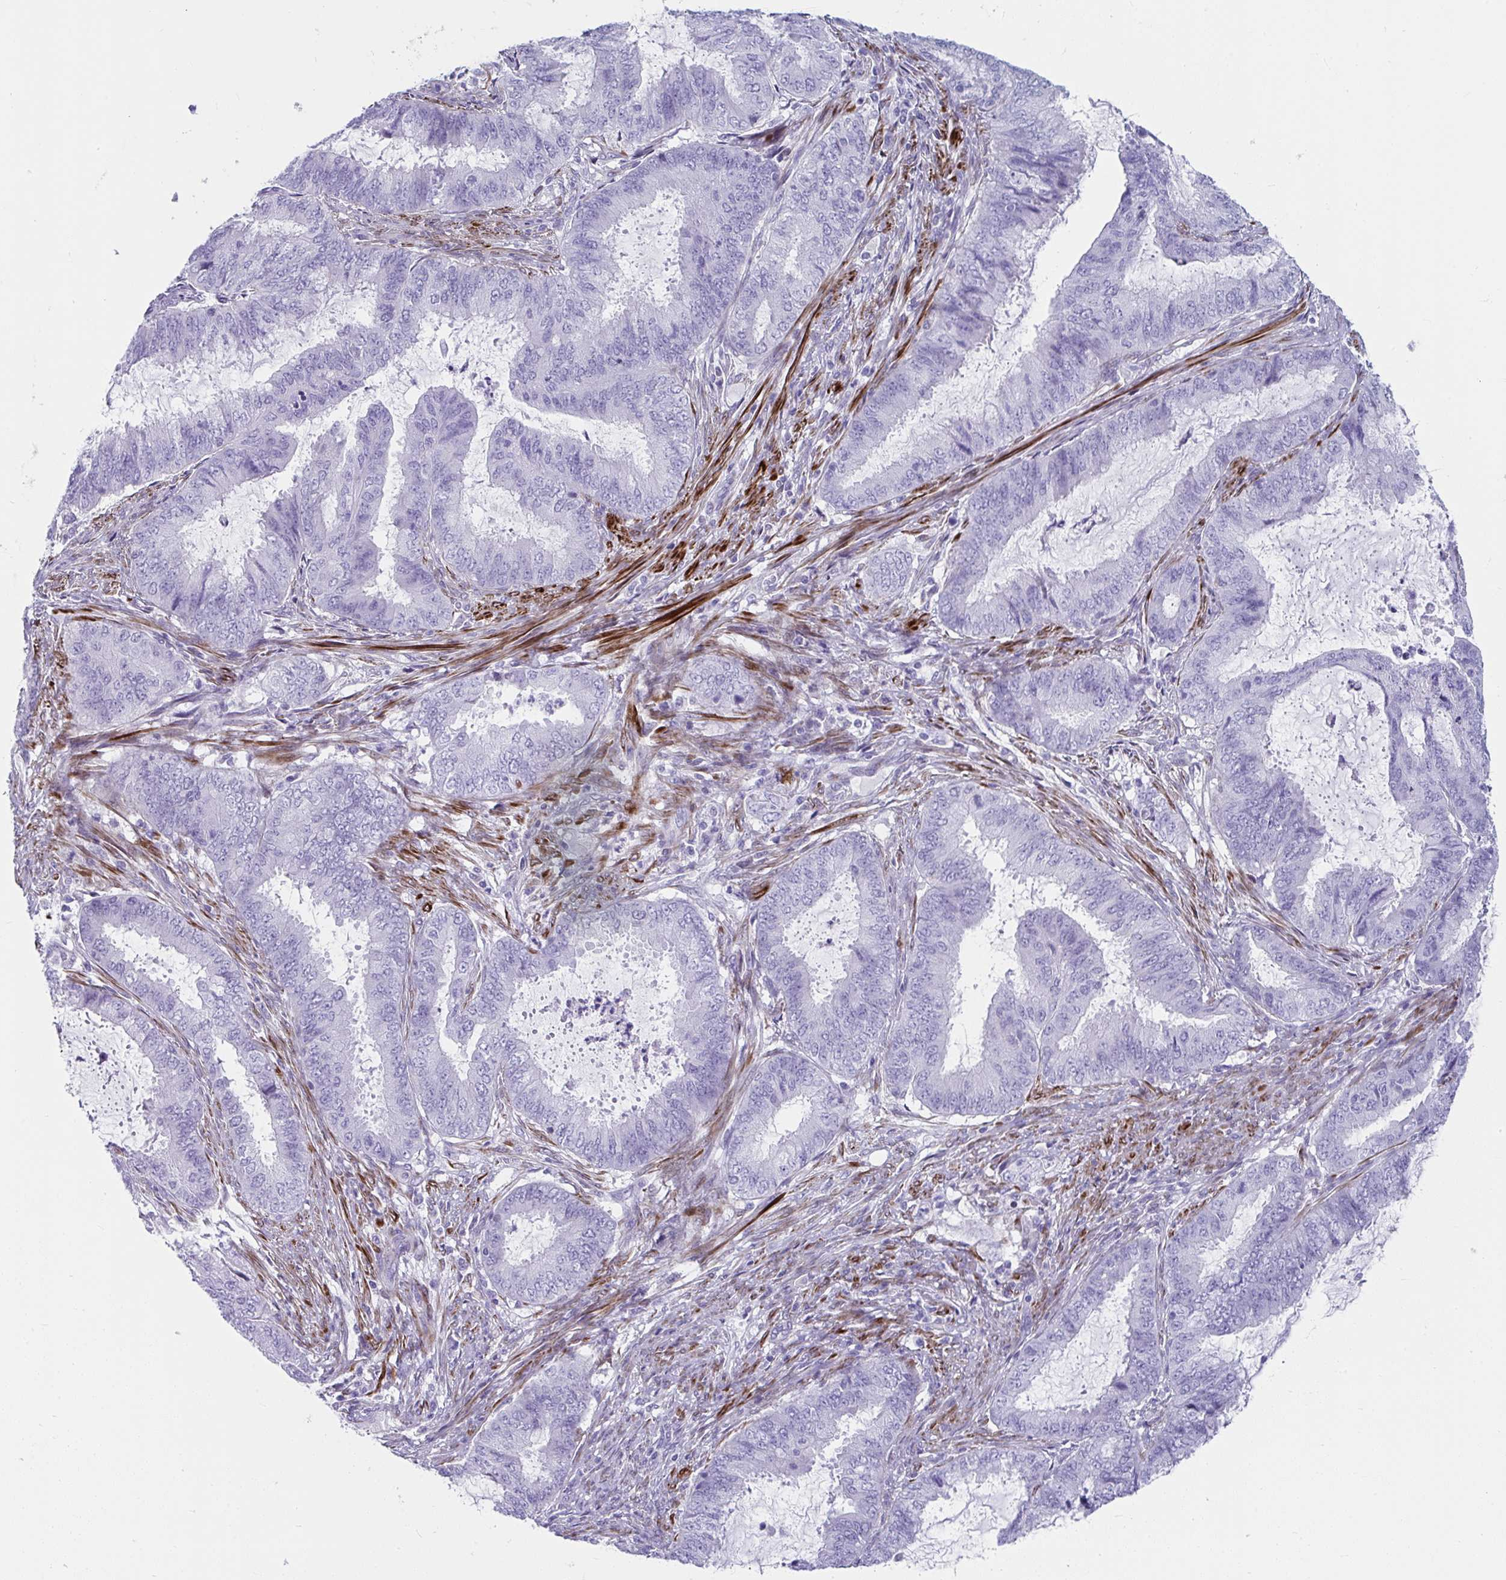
{"staining": {"intensity": "negative", "quantity": "none", "location": "none"}, "tissue": "endometrial cancer", "cell_type": "Tumor cells", "image_type": "cancer", "snomed": [{"axis": "morphology", "description": "Adenocarcinoma, NOS"}, {"axis": "topography", "description": "Endometrium"}], "caption": "Tumor cells are negative for brown protein staining in adenocarcinoma (endometrial).", "gene": "GRXCR2", "patient": {"sex": "female", "age": 51}}